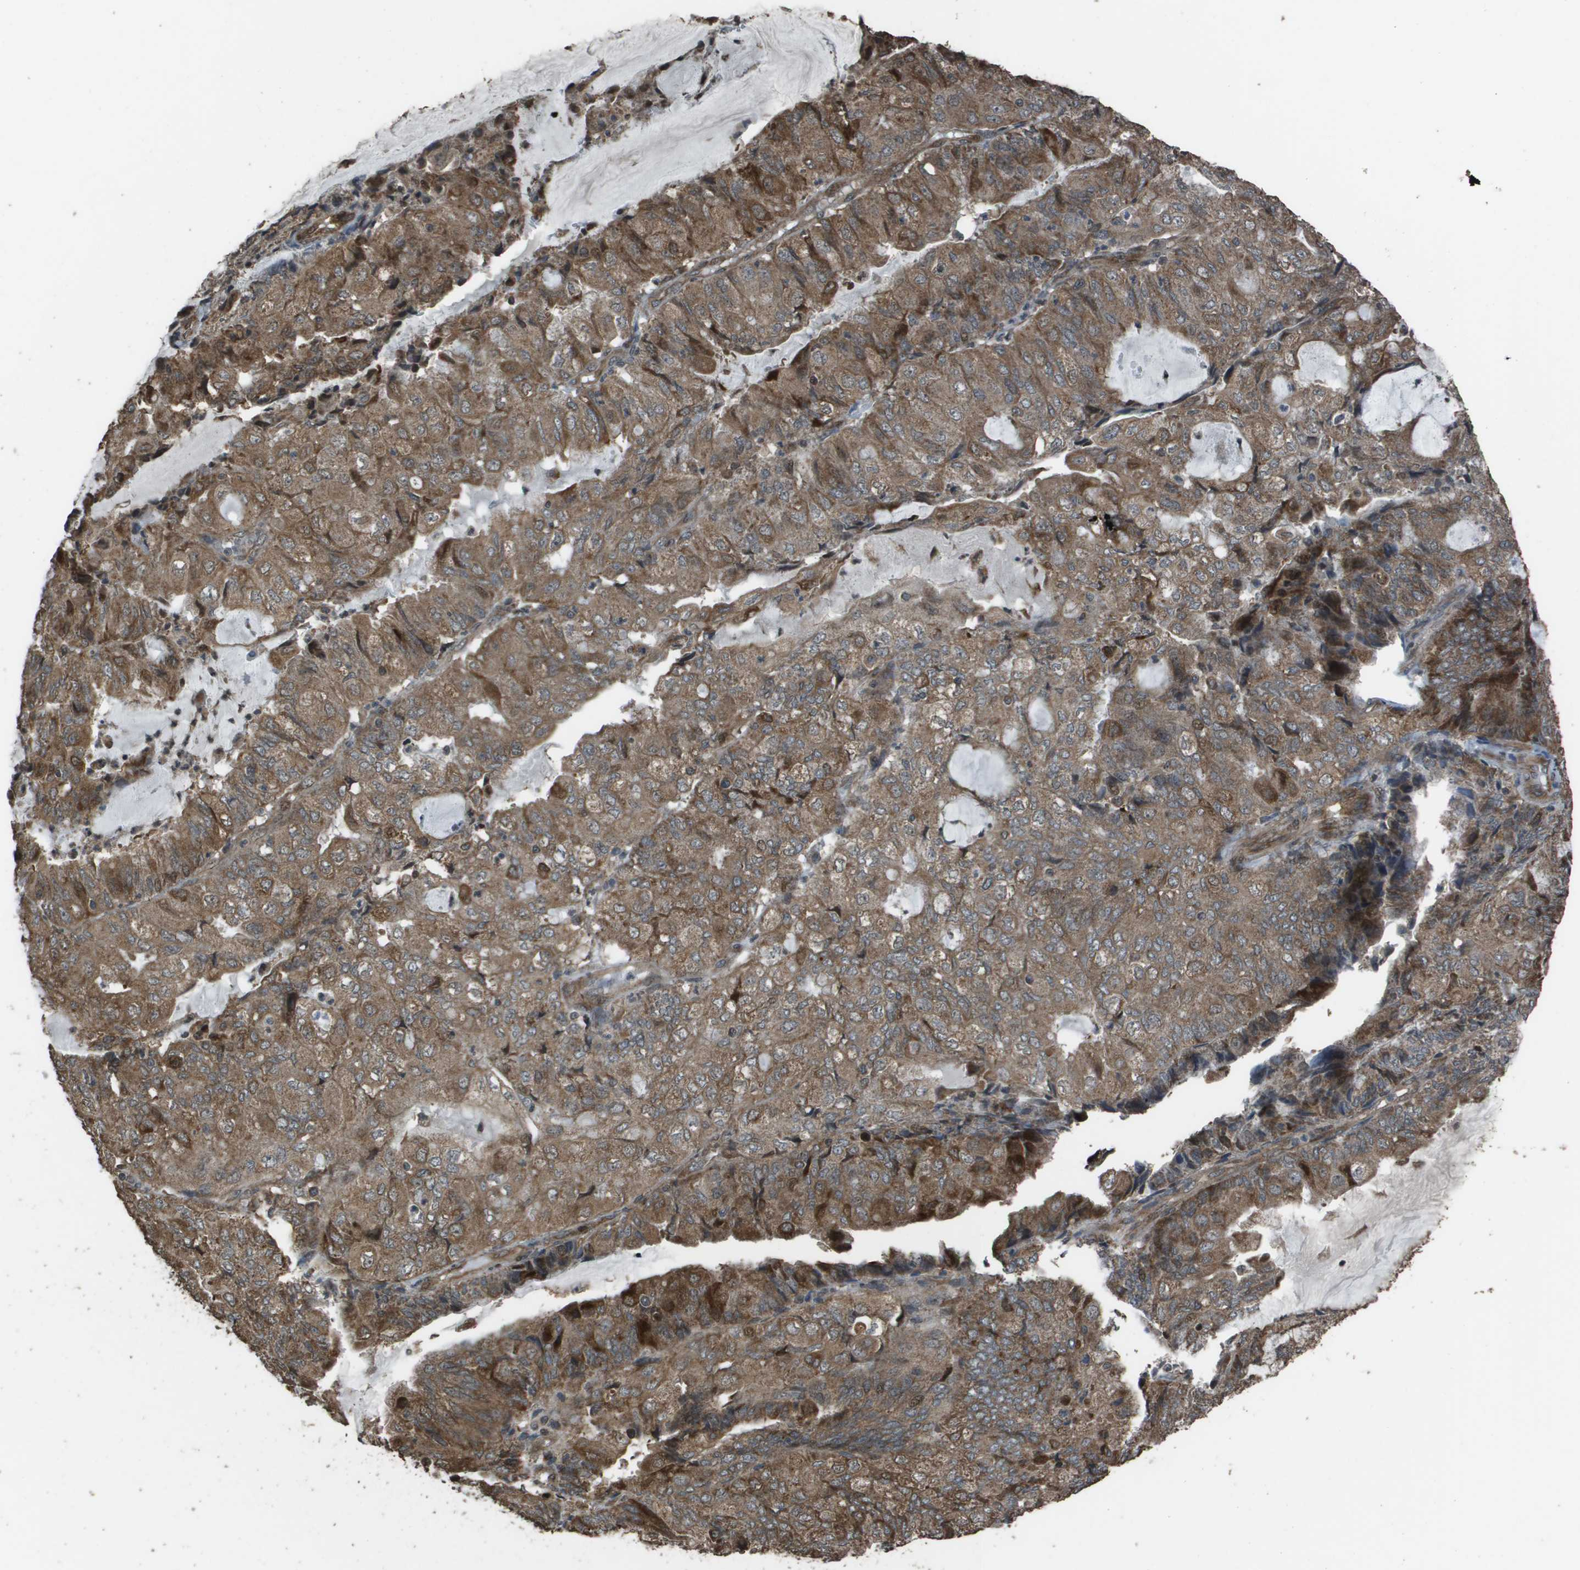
{"staining": {"intensity": "moderate", "quantity": ">75%", "location": "cytoplasmic/membranous"}, "tissue": "endometrial cancer", "cell_type": "Tumor cells", "image_type": "cancer", "snomed": [{"axis": "morphology", "description": "Adenocarcinoma, NOS"}, {"axis": "topography", "description": "Endometrium"}], "caption": "Immunohistochemistry (IHC) (DAB) staining of human endometrial adenocarcinoma demonstrates moderate cytoplasmic/membranous protein positivity in approximately >75% of tumor cells.", "gene": "FIG4", "patient": {"sex": "female", "age": 81}}